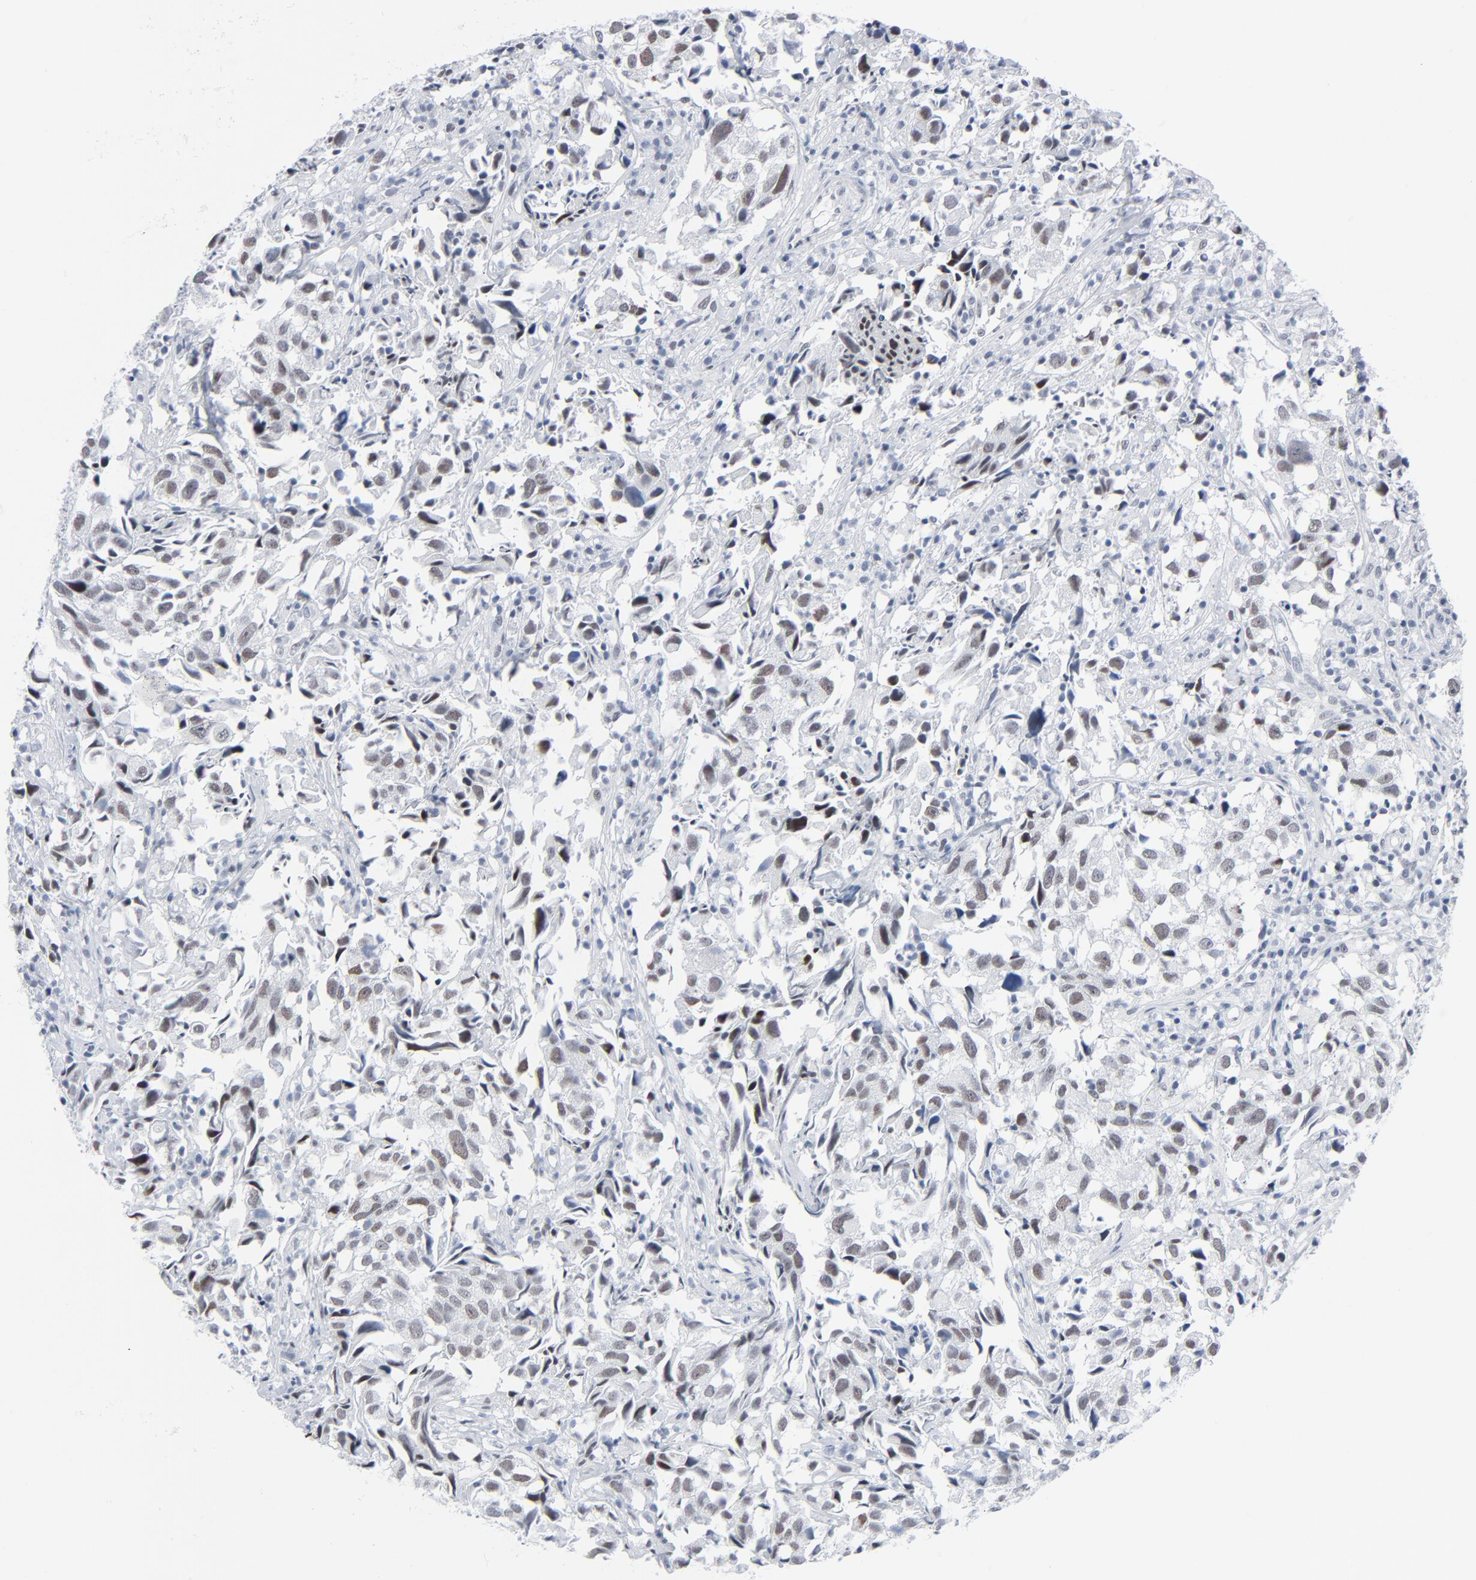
{"staining": {"intensity": "weak", "quantity": ">75%", "location": "nuclear"}, "tissue": "urothelial cancer", "cell_type": "Tumor cells", "image_type": "cancer", "snomed": [{"axis": "morphology", "description": "Urothelial carcinoma, High grade"}, {"axis": "topography", "description": "Urinary bladder"}], "caption": "The micrograph shows staining of high-grade urothelial carcinoma, revealing weak nuclear protein staining (brown color) within tumor cells.", "gene": "SIRT1", "patient": {"sex": "female", "age": 75}}